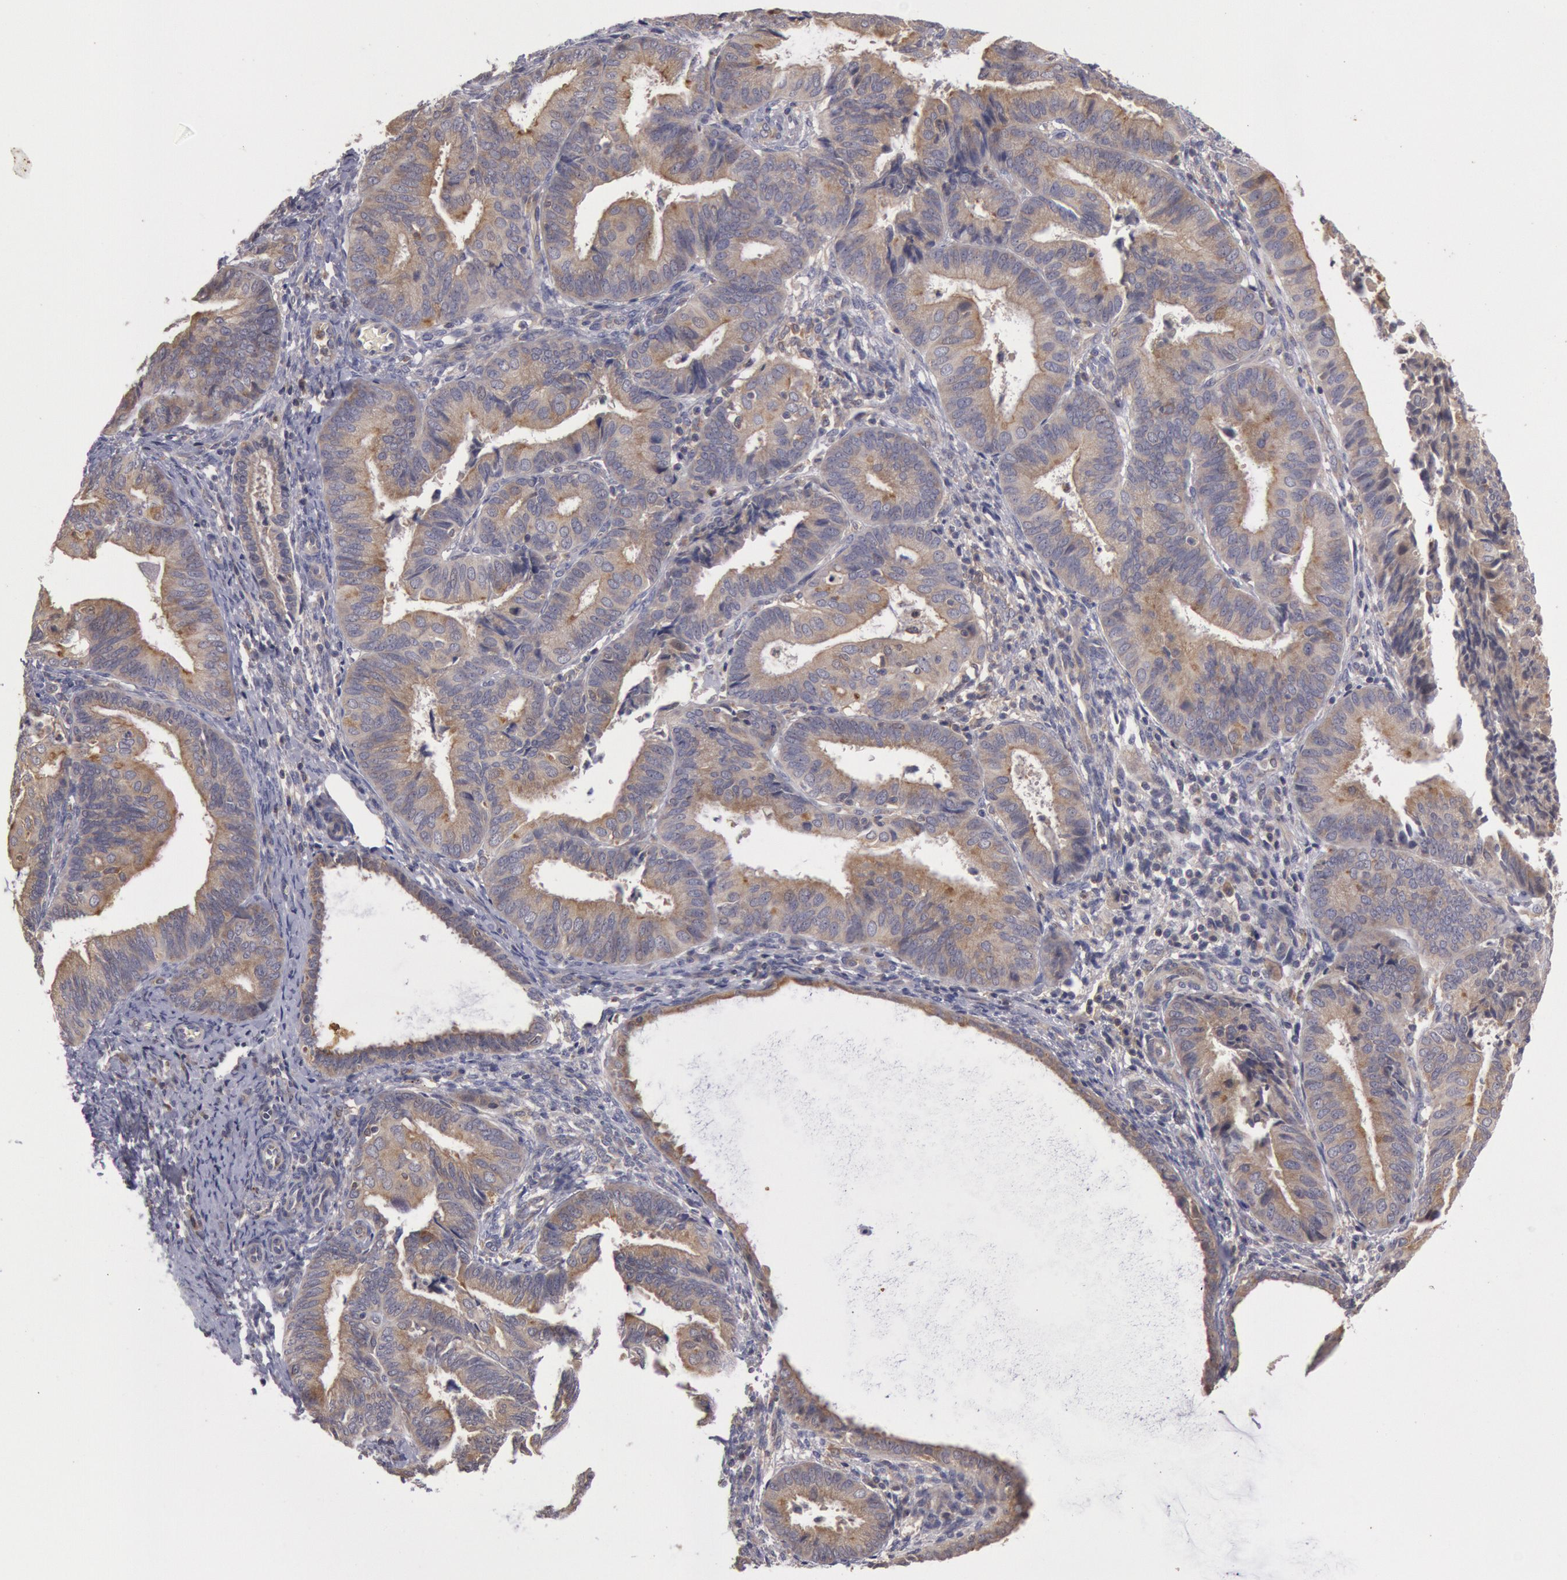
{"staining": {"intensity": "moderate", "quantity": "25%-75%", "location": "cytoplasmic/membranous"}, "tissue": "endometrial cancer", "cell_type": "Tumor cells", "image_type": "cancer", "snomed": [{"axis": "morphology", "description": "Adenocarcinoma, NOS"}, {"axis": "topography", "description": "Endometrium"}], "caption": "Endometrial cancer was stained to show a protein in brown. There is medium levels of moderate cytoplasmic/membranous staining in approximately 25%-75% of tumor cells.", "gene": "PLA2G6", "patient": {"sex": "female", "age": 63}}